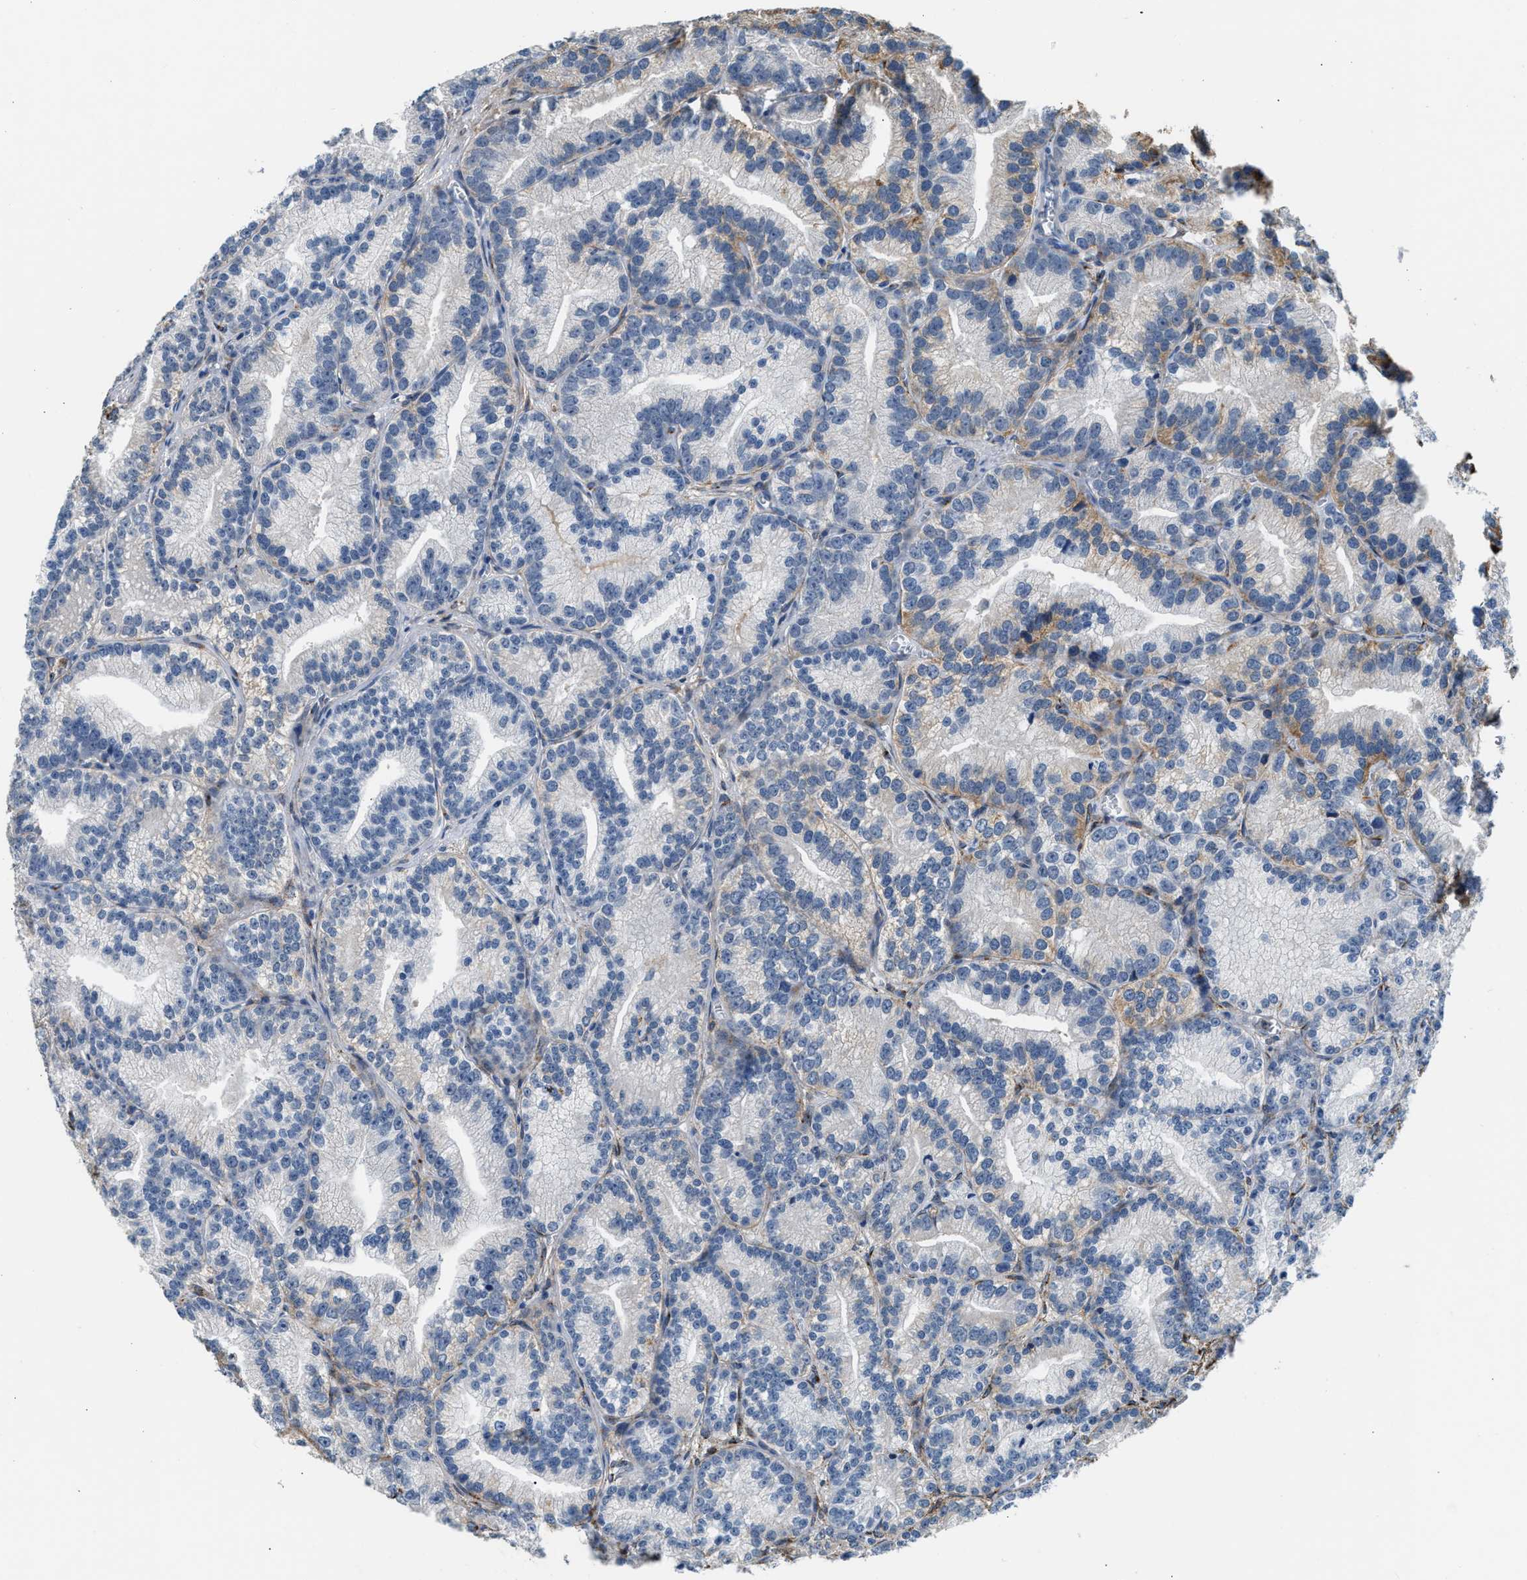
{"staining": {"intensity": "weak", "quantity": "<25%", "location": "cytoplasmic/membranous"}, "tissue": "prostate cancer", "cell_type": "Tumor cells", "image_type": "cancer", "snomed": [{"axis": "morphology", "description": "Adenocarcinoma, Low grade"}, {"axis": "topography", "description": "Prostate"}], "caption": "Tumor cells show no significant expression in prostate cancer (low-grade adenocarcinoma).", "gene": "LRP1", "patient": {"sex": "male", "age": 89}}